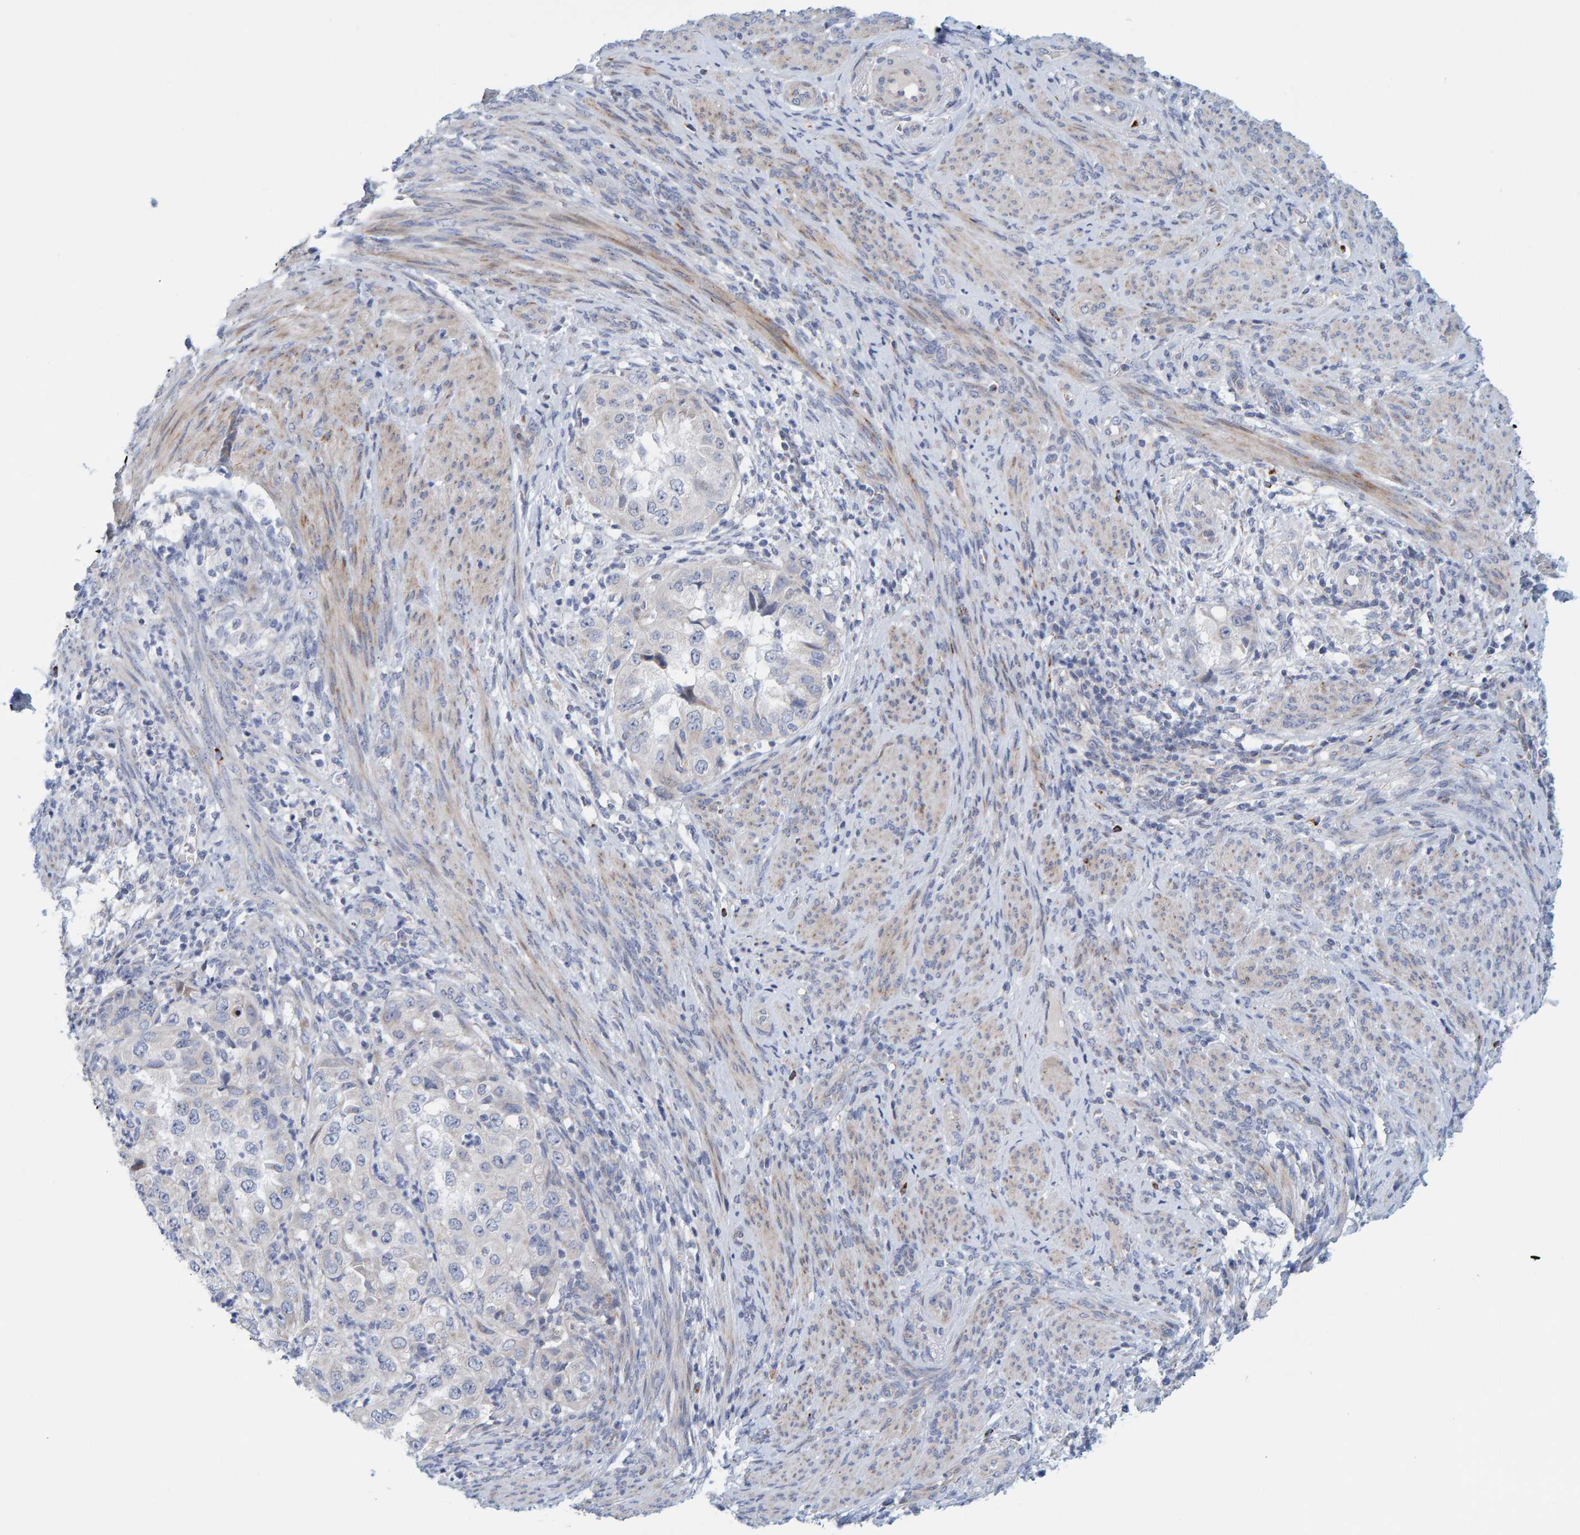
{"staining": {"intensity": "negative", "quantity": "none", "location": "none"}, "tissue": "endometrial cancer", "cell_type": "Tumor cells", "image_type": "cancer", "snomed": [{"axis": "morphology", "description": "Adenocarcinoma, NOS"}, {"axis": "topography", "description": "Endometrium"}], "caption": "There is no significant positivity in tumor cells of endometrial cancer (adenocarcinoma).", "gene": "ZC3H3", "patient": {"sex": "female", "age": 85}}